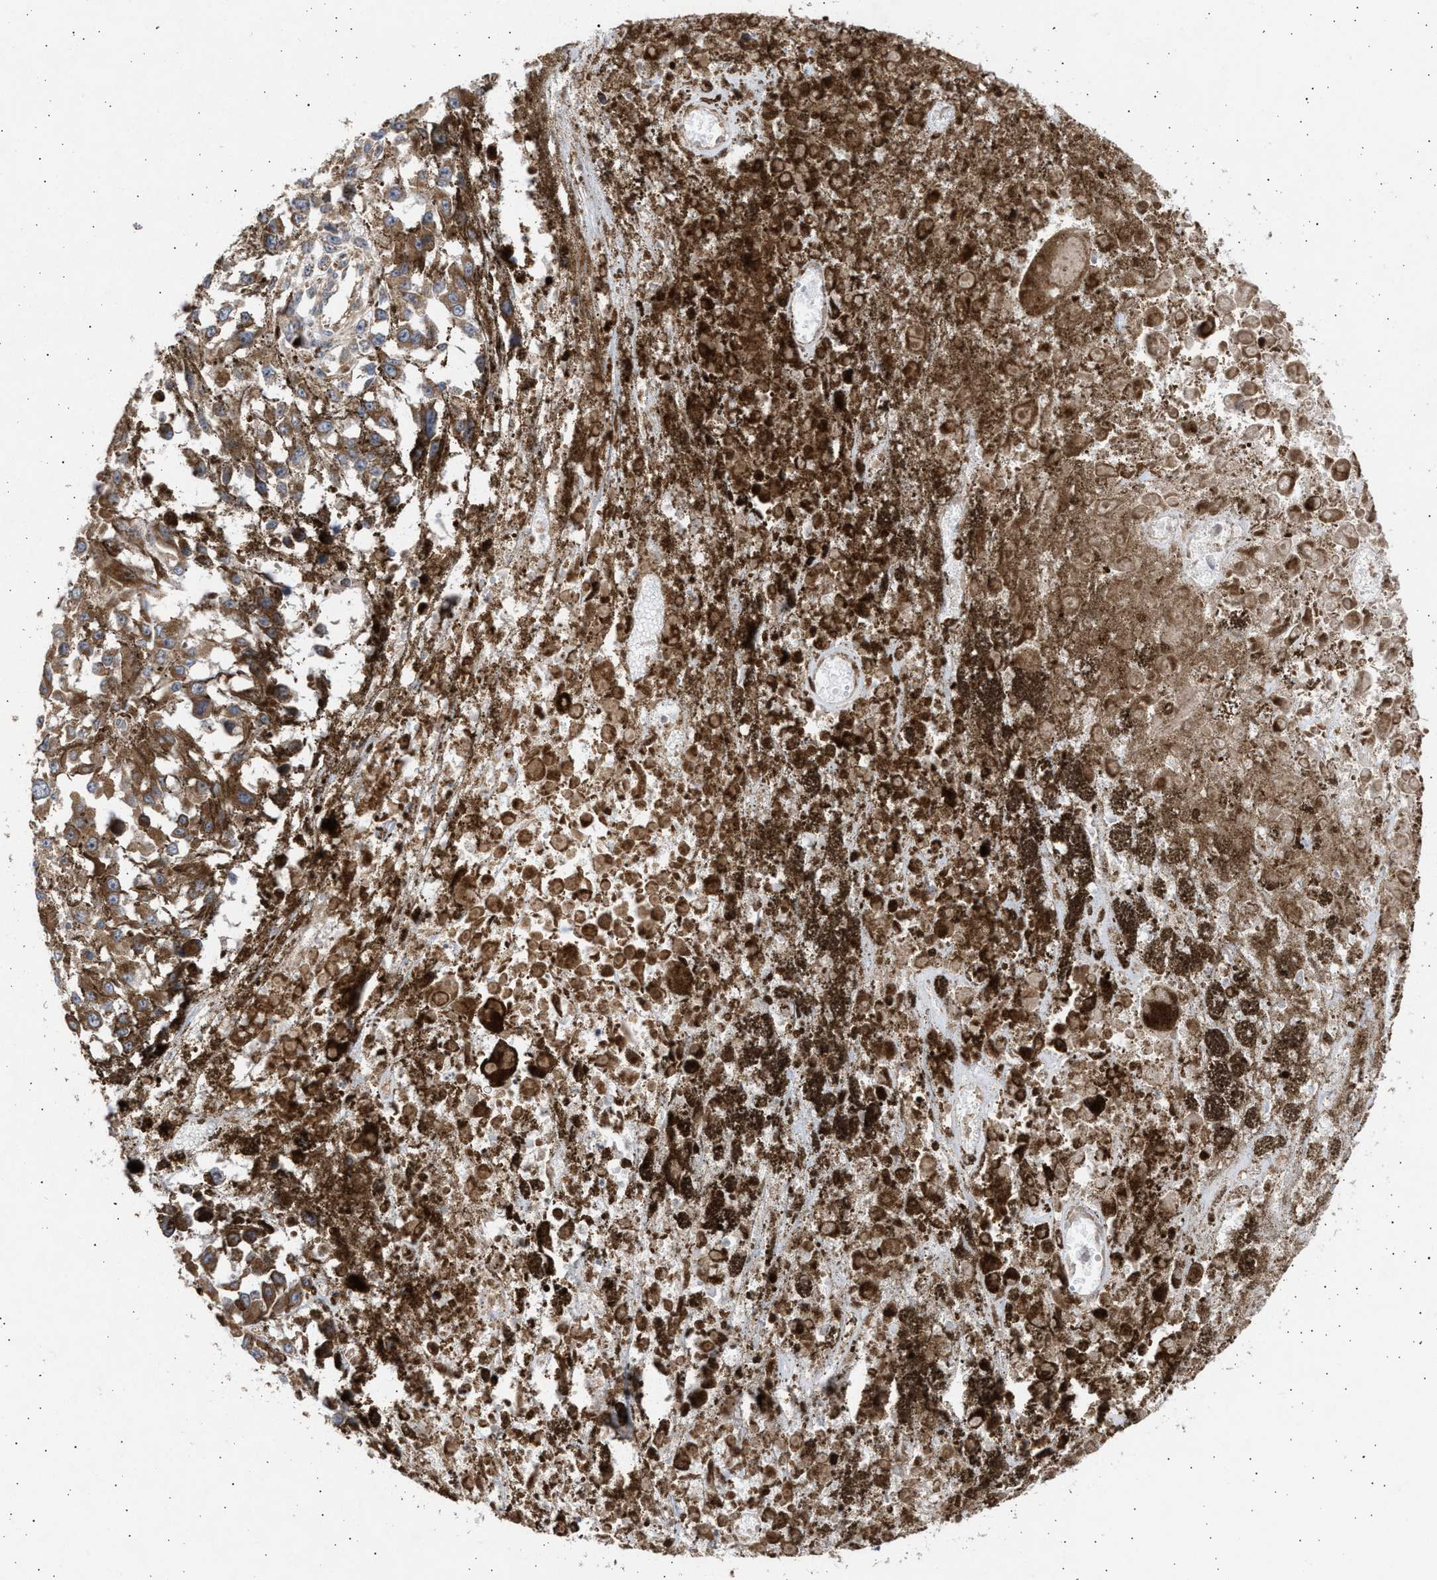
{"staining": {"intensity": "moderate", "quantity": ">75%", "location": "cytoplasmic/membranous"}, "tissue": "melanoma", "cell_type": "Tumor cells", "image_type": "cancer", "snomed": [{"axis": "morphology", "description": "Malignant melanoma, Metastatic site"}, {"axis": "topography", "description": "Lymph node"}], "caption": "Immunohistochemical staining of malignant melanoma (metastatic site) shows medium levels of moderate cytoplasmic/membranous positivity in approximately >75% of tumor cells. (Brightfield microscopy of DAB IHC at high magnification).", "gene": "TTC19", "patient": {"sex": "male", "age": 59}}